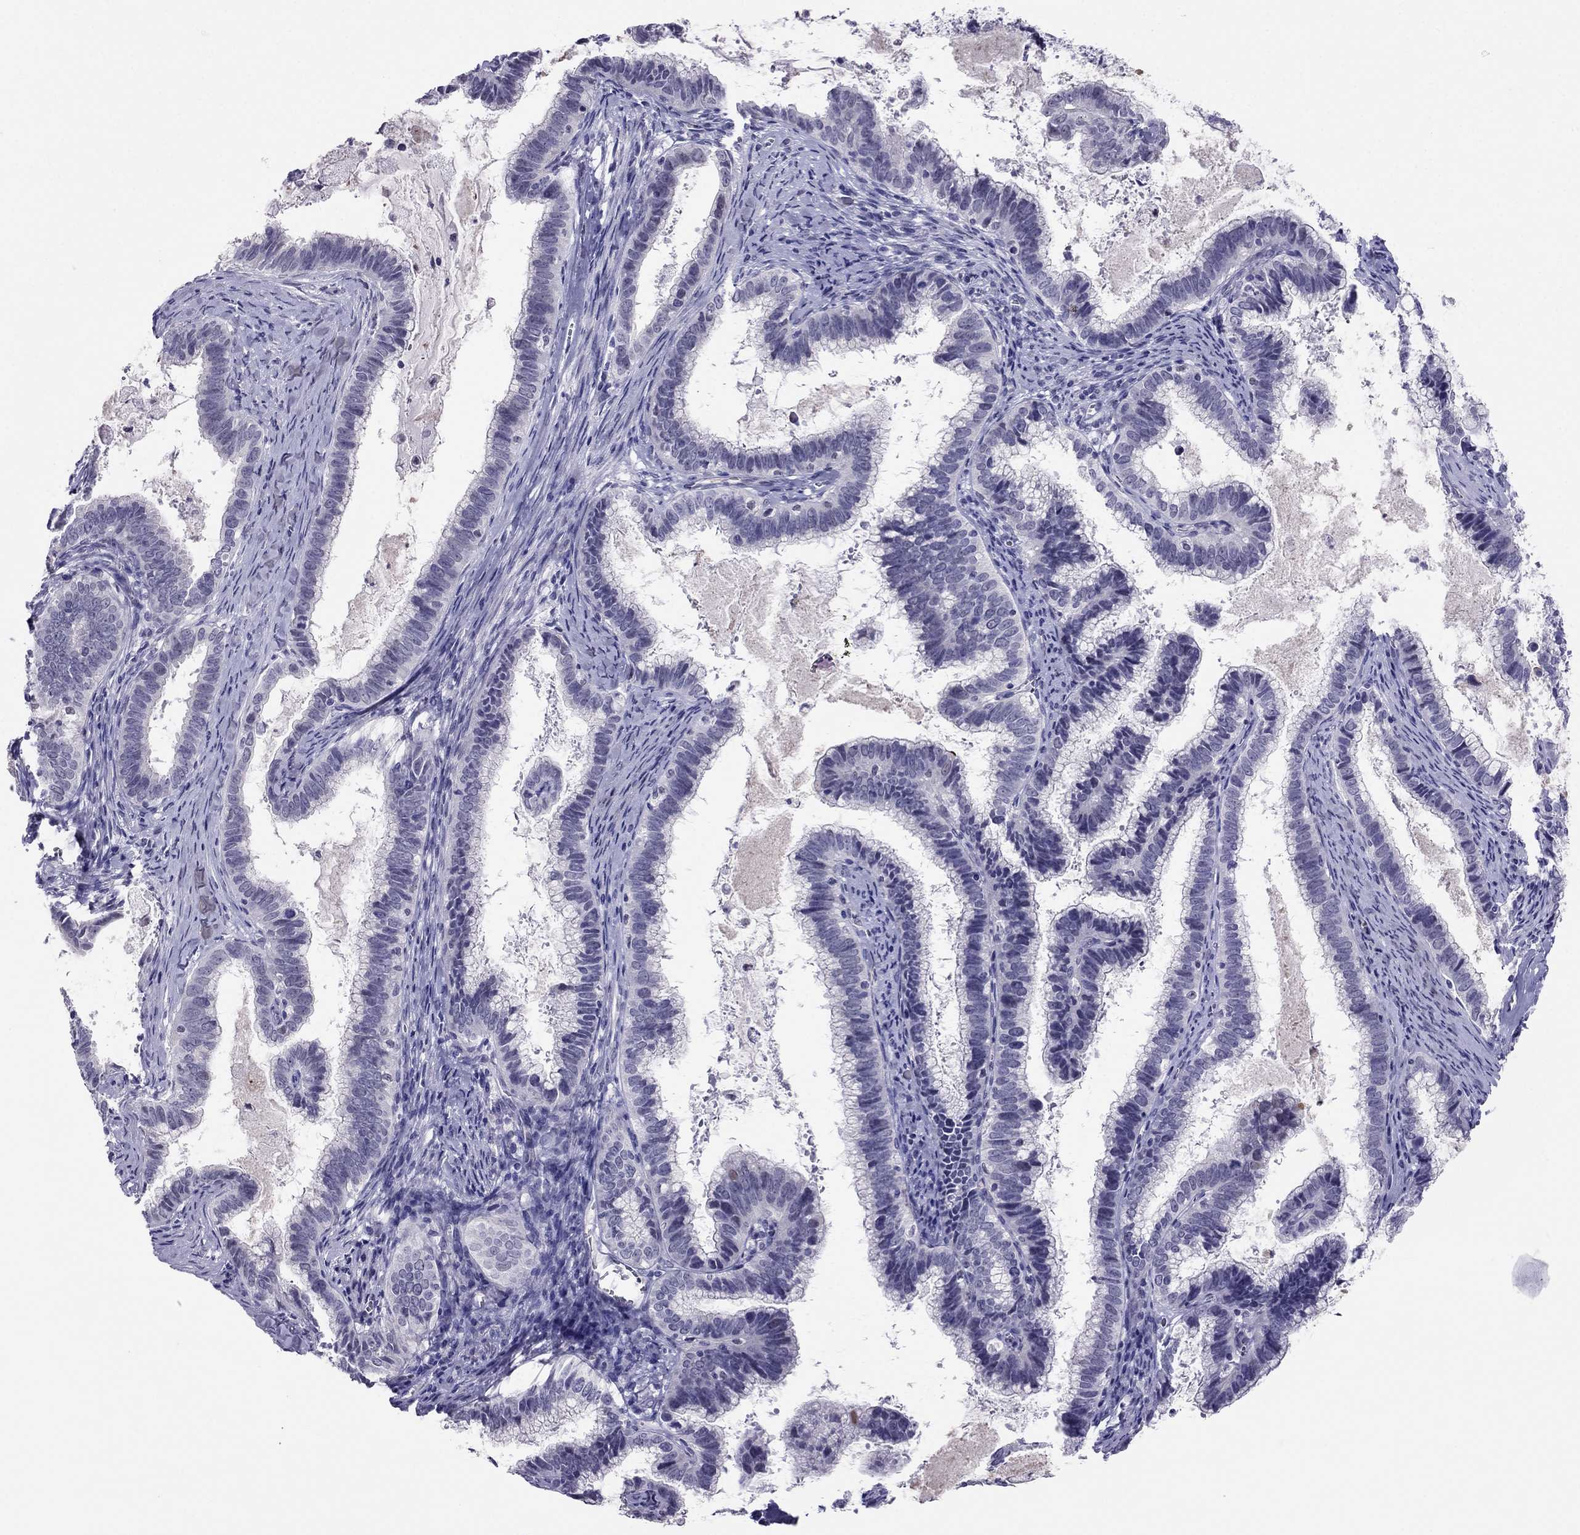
{"staining": {"intensity": "negative", "quantity": "none", "location": "none"}, "tissue": "cervical cancer", "cell_type": "Tumor cells", "image_type": "cancer", "snomed": [{"axis": "morphology", "description": "Adenocarcinoma, NOS"}, {"axis": "topography", "description": "Cervix"}], "caption": "This is a histopathology image of immunohistochemistry staining of cervical cancer, which shows no staining in tumor cells. (Stains: DAB (3,3'-diaminobenzidine) immunohistochemistry (IHC) with hematoxylin counter stain, Microscopy: brightfield microscopy at high magnification).", "gene": "CROCC2", "patient": {"sex": "female", "age": 61}}